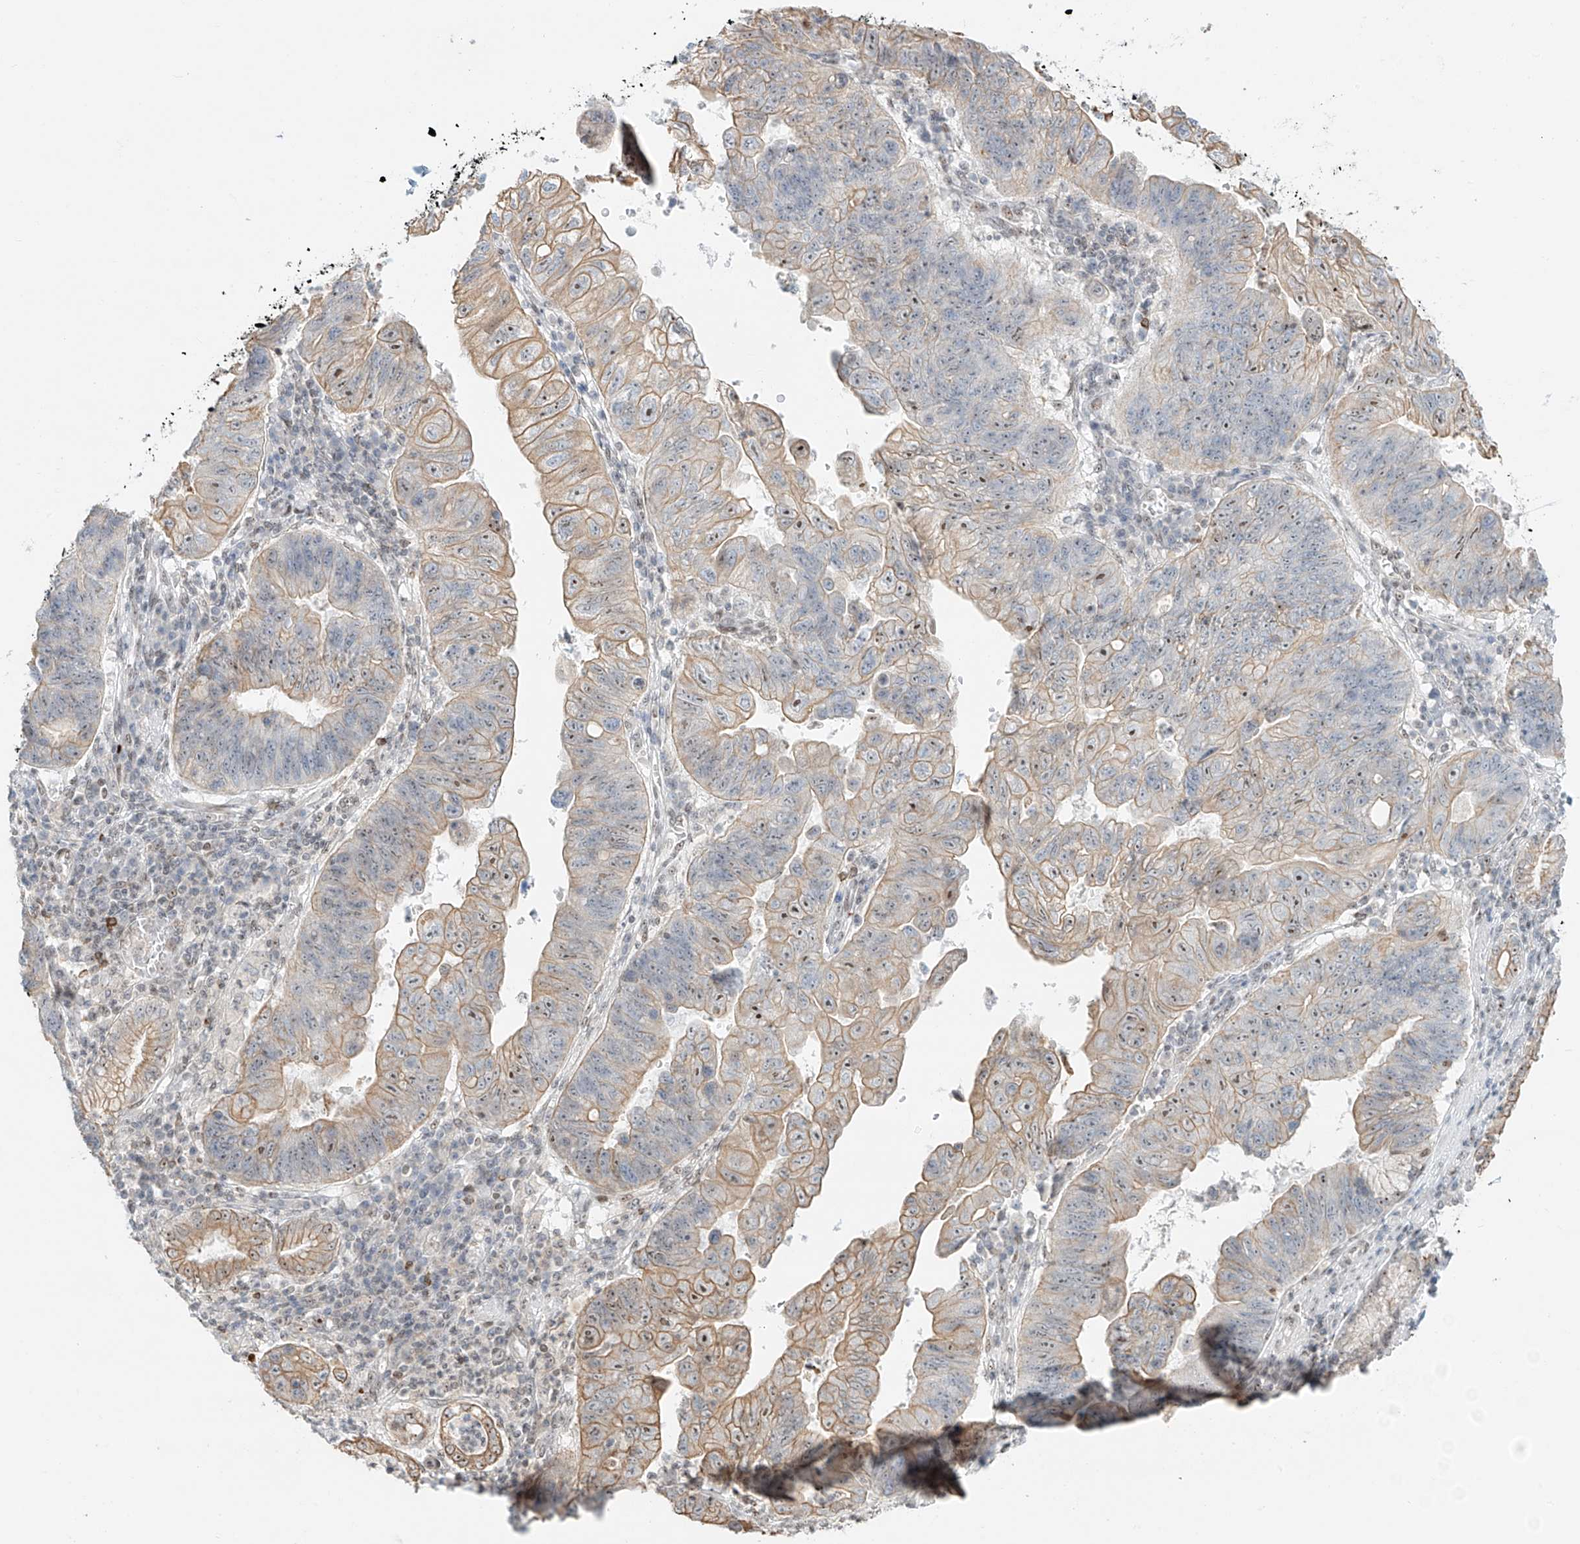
{"staining": {"intensity": "moderate", "quantity": "25%-75%", "location": "cytoplasmic/membranous,nuclear"}, "tissue": "stomach cancer", "cell_type": "Tumor cells", "image_type": "cancer", "snomed": [{"axis": "morphology", "description": "Adenocarcinoma, NOS"}, {"axis": "topography", "description": "Stomach"}], "caption": "Immunohistochemistry of human stomach cancer displays medium levels of moderate cytoplasmic/membranous and nuclear expression in approximately 25%-75% of tumor cells.", "gene": "ZNF512", "patient": {"sex": "male", "age": 59}}